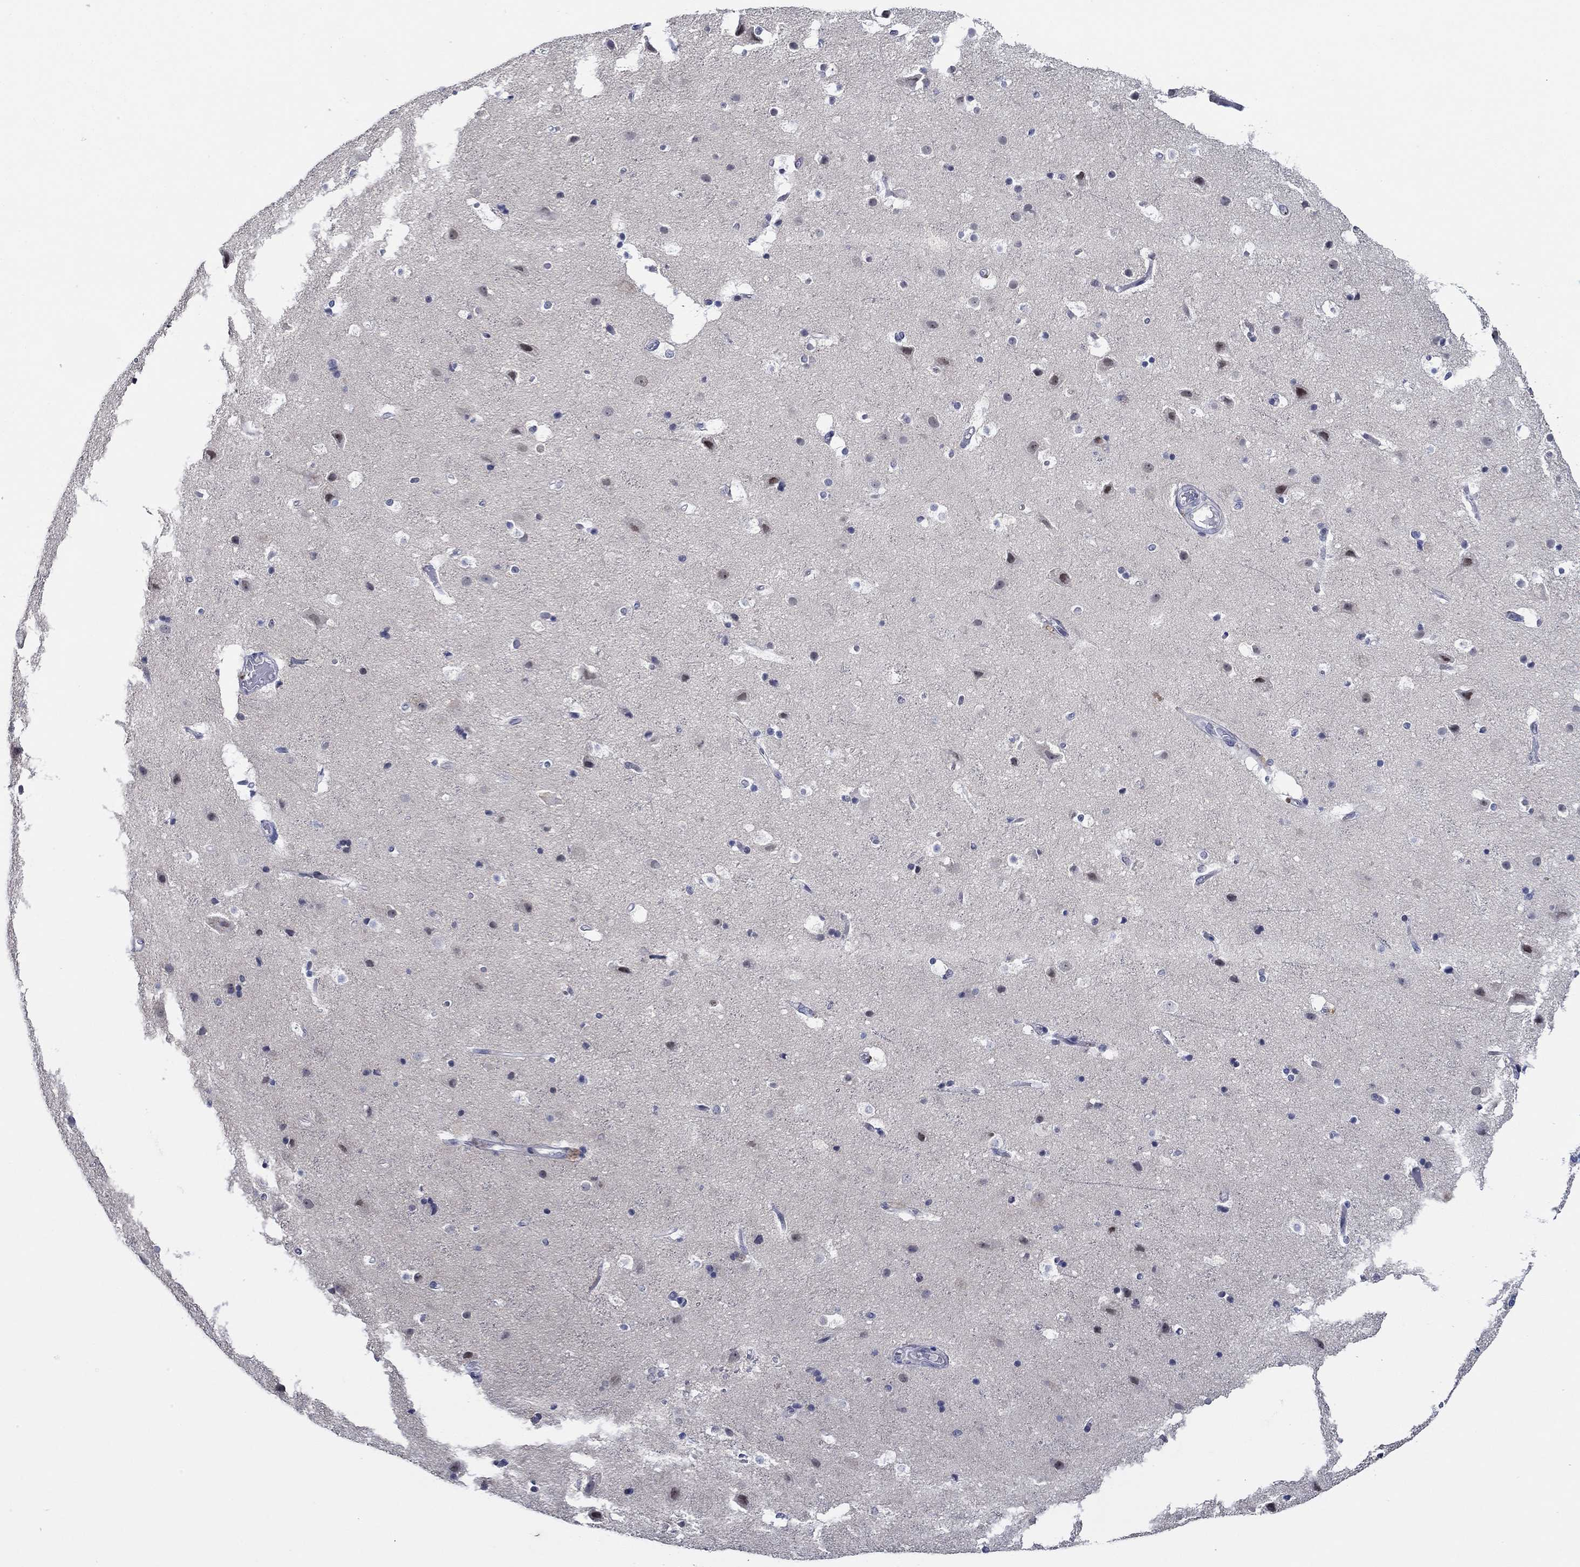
{"staining": {"intensity": "negative", "quantity": "none", "location": "none"}, "tissue": "cerebral cortex", "cell_type": "Endothelial cells", "image_type": "normal", "snomed": [{"axis": "morphology", "description": "Normal tissue, NOS"}, {"axis": "topography", "description": "Cerebral cortex"}], "caption": "A high-resolution photomicrograph shows immunohistochemistry (IHC) staining of unremarkable cerebral cortex, which displays no significant expression in endothelial cells.", "gene": "SLC34A1", "patient": {"sex": "female", "age": 52}}